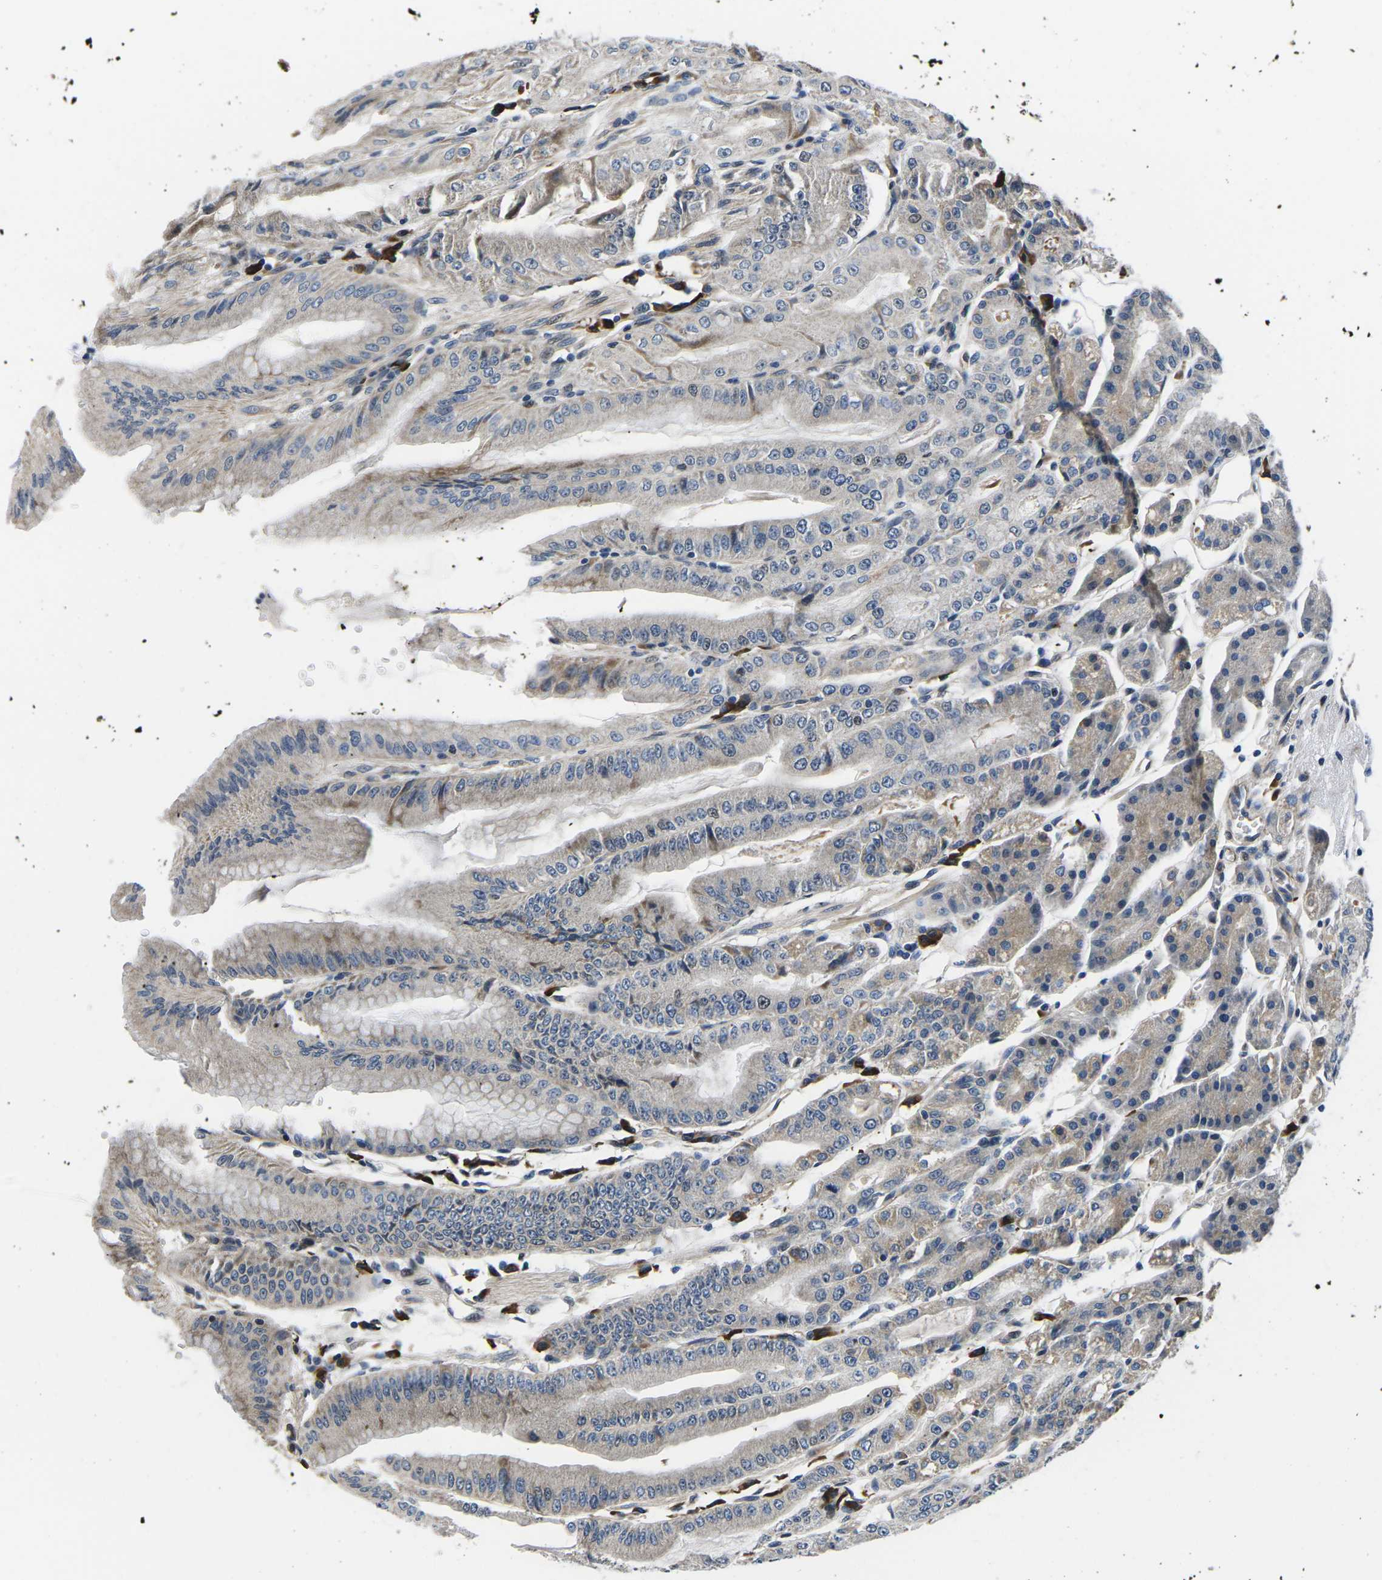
{"staining": {"intensity": "moderate", "quantity": "<25%", "location": "cytoplasmic/membranous"}, "tissue": "stomach", "cell_type": "Glandular cells", "image_type": "normal", "snomed": [{"axis": "morphology", "description": "Normal tissue, NOS"}, {"axis": "topography", "description": "Stomach, lower"}], "caption": "DAB immunohistochemical staining of benign stomach shows moderate cytoplasmic/membranous protein staining in about <25% of glandular cells.", "gene": "CCNE1", "patient": {"sex": "male", "age": 71}}